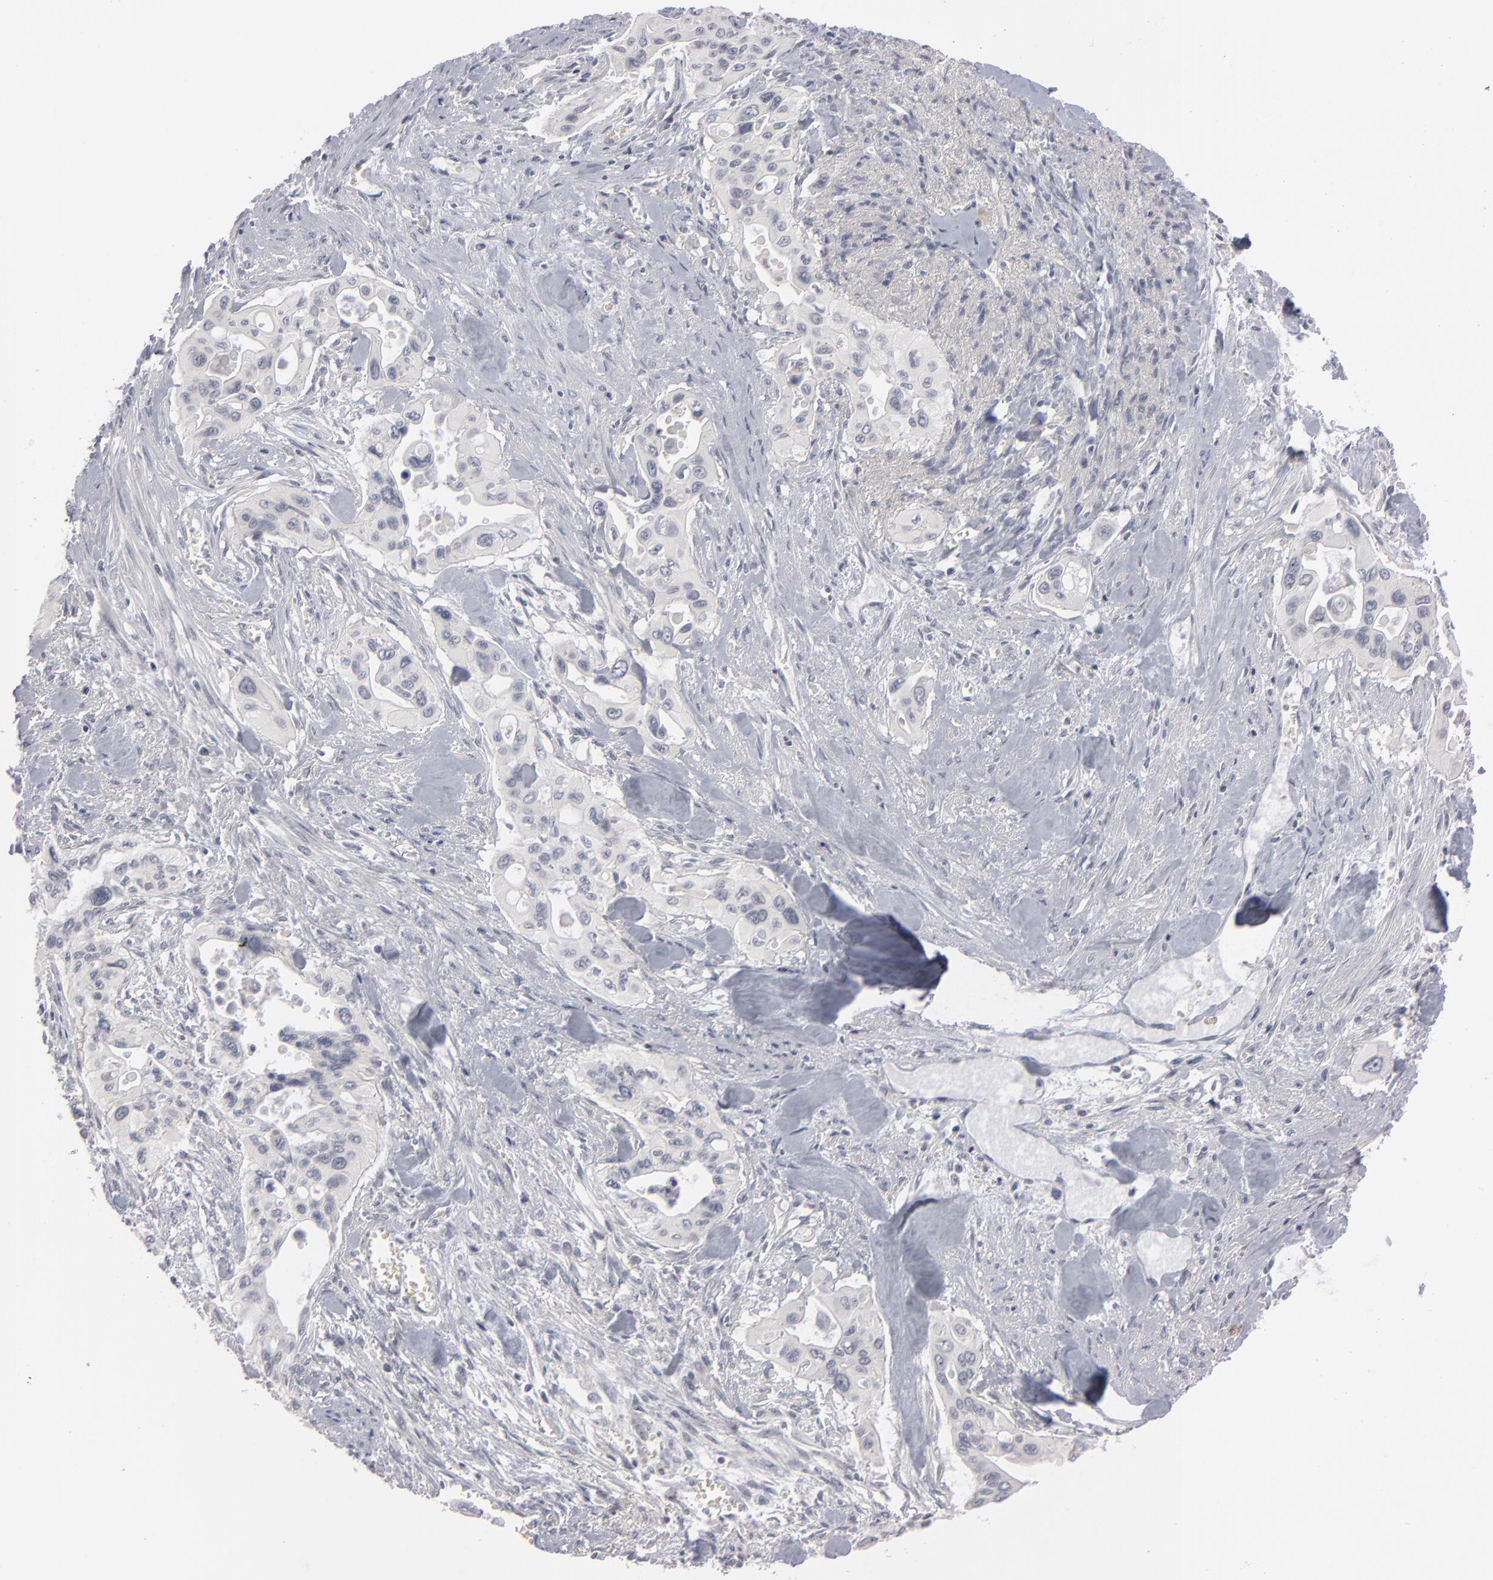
{"staining": {"intensity": "negative", "quantity": "none", "location": "none"}, "tissue": "pancreatic cancer", "cell_type": "Tumor cells", "image_type": "cancer", "snomed": [{"axis": "morphology", "description": "Adenocarcinoma, NOS"}, {"axis": "topography", "description": "Pancreas"}], "caption": "Immunohistochemical staining of pancreatic adenocarcinoma demonstrates no significant positivity in tumor cells. (IHC, brightfield microscopy, high magnification).", "gene": "KIAA1210", "patient": {"sex": "male", "age": 77}}